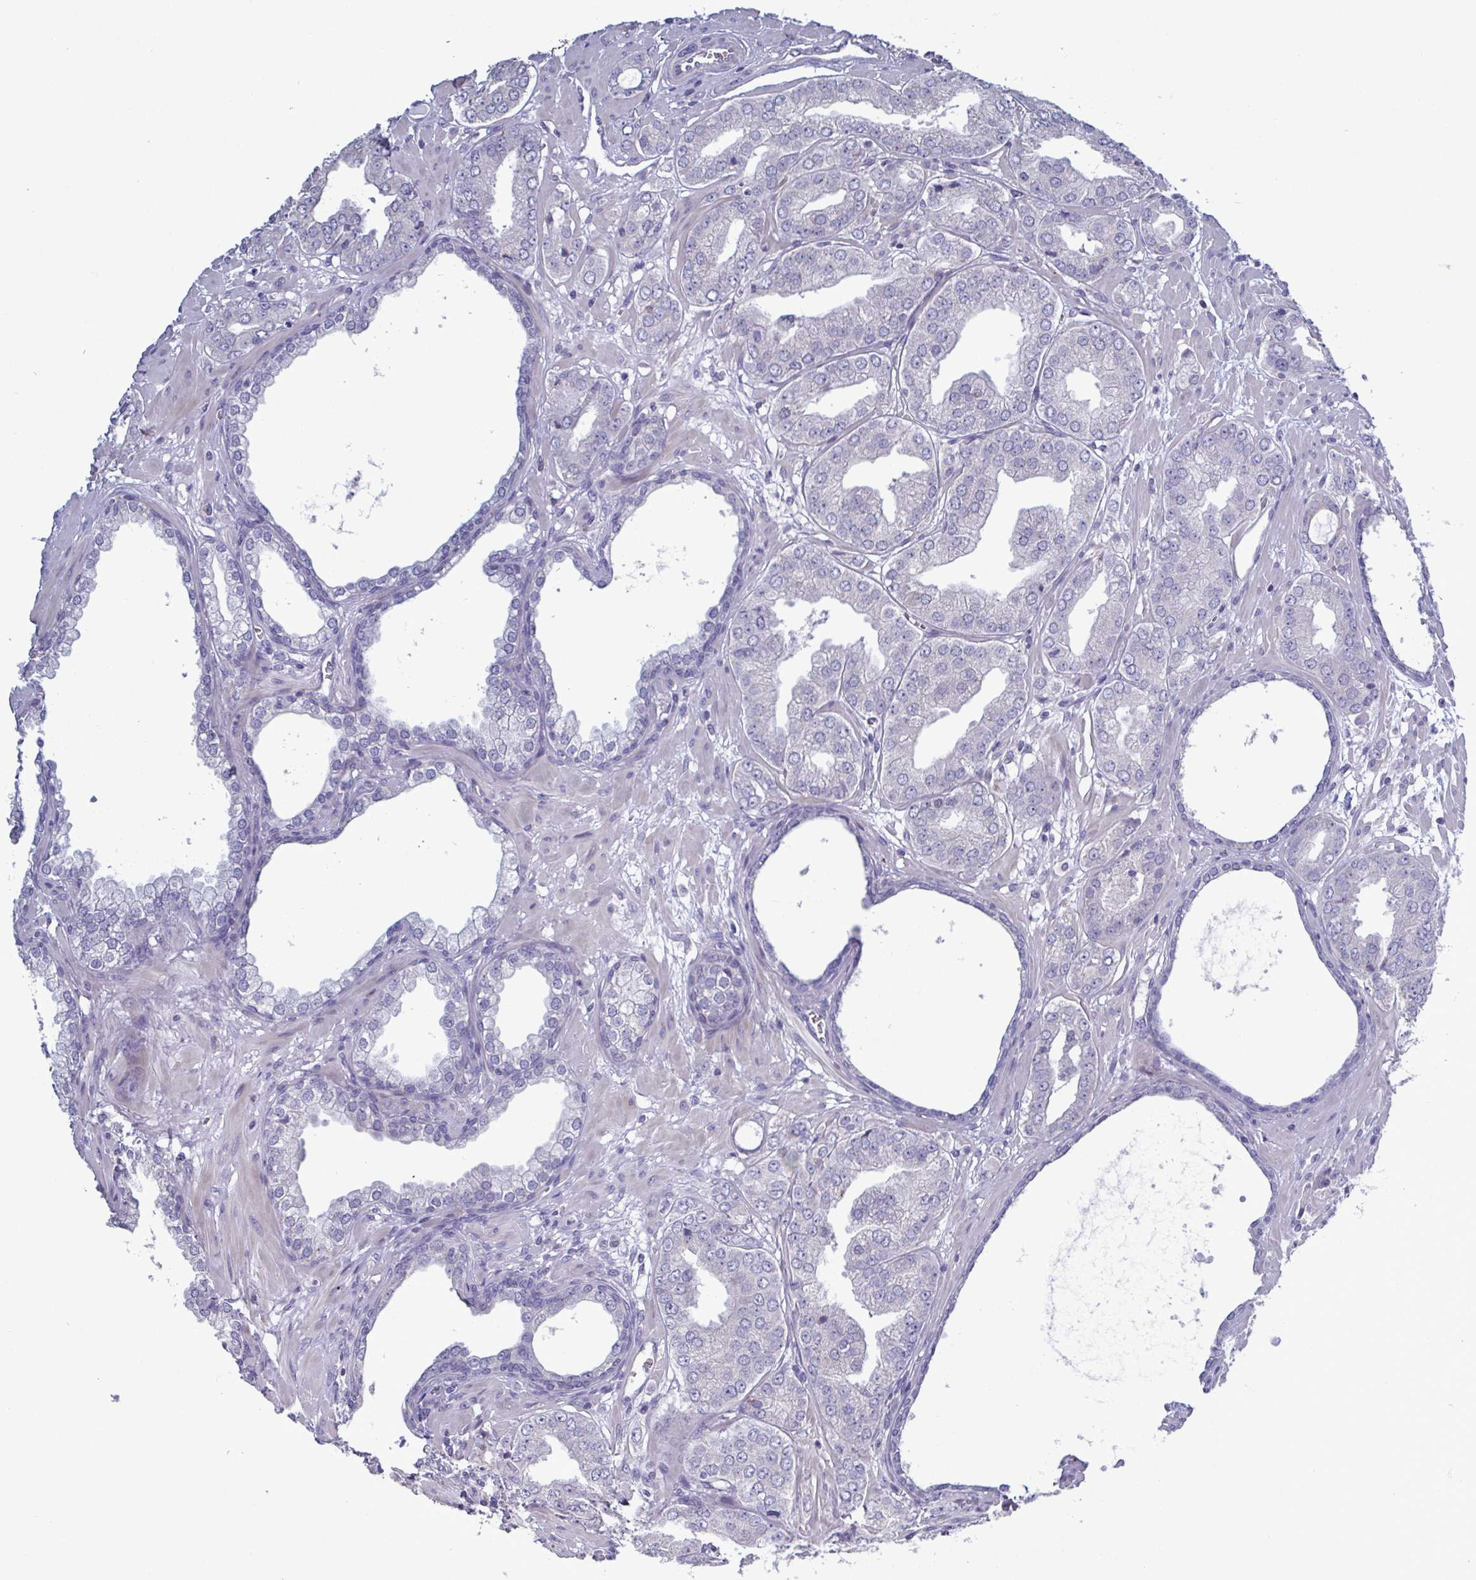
{"staining": {"intensity": "negative", "quantity": "none", "location": "none"}, "tissue": "prostate cancer", "cell_type": "Tumor cells", "image_type": "cancer", "snomed": [{"axis": "morphology", "description": "Adenocarcinoma, Low grade"}, {"axis": "topography", "description": "Prostate"}], "caption": "Micrograph shows no significant protein expression in tumor cells of adenocarcinoma (low-grade) (prostate). (Stains: DAB immunohistochemistry with hematoxylin counter stain, Microscopy: brightfield microscopy at high magnification).", "gene": "GLDC", "patient": {"sex": "male", "age": 60}}